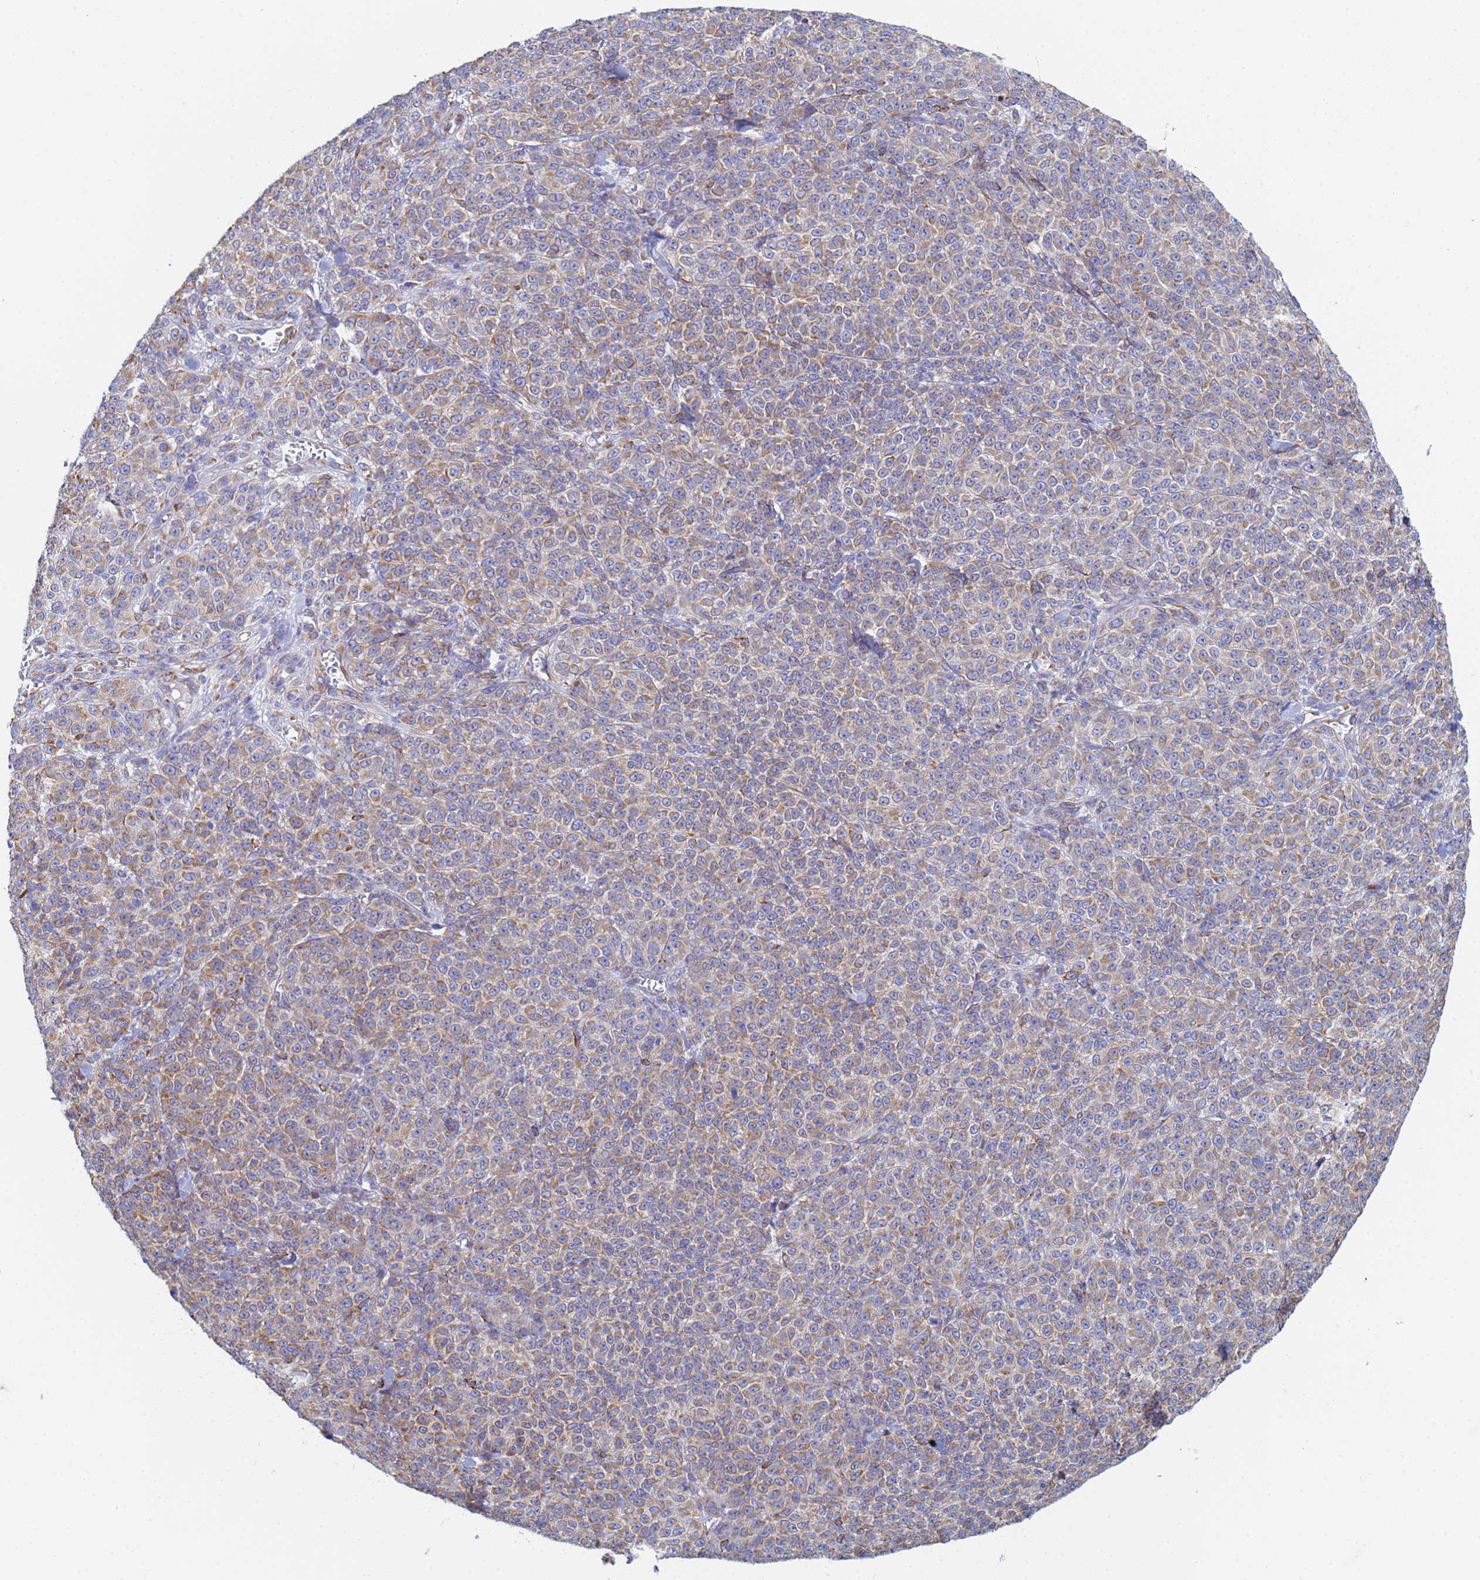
{"staining": {"intensity": "weak", "quantity": "25%-75%", "location": "cytoplasmic/membranous"}, "tissue": "melanoma", "cell_type": "Tumor cells", "image_type": "cancer", "snomed": [{"axis": "morphology", "description": "Normal tissue, NOS"}, {"axis": "morphology", "description": "Malignant melanoma, NOS"}, {"axis": "topography", "description": "Skin"}], "caption": "Melanoma was stained to show a protein in brown. There is low levels of weak cytoplasmic/membranous positivity in approximately 25%-75% of tumor cells. (brown staining indicates protein expression, while blue staining denotes nuclei).", "gene": "GDAP2", "patient": {"sex": "female", "age": 34}}